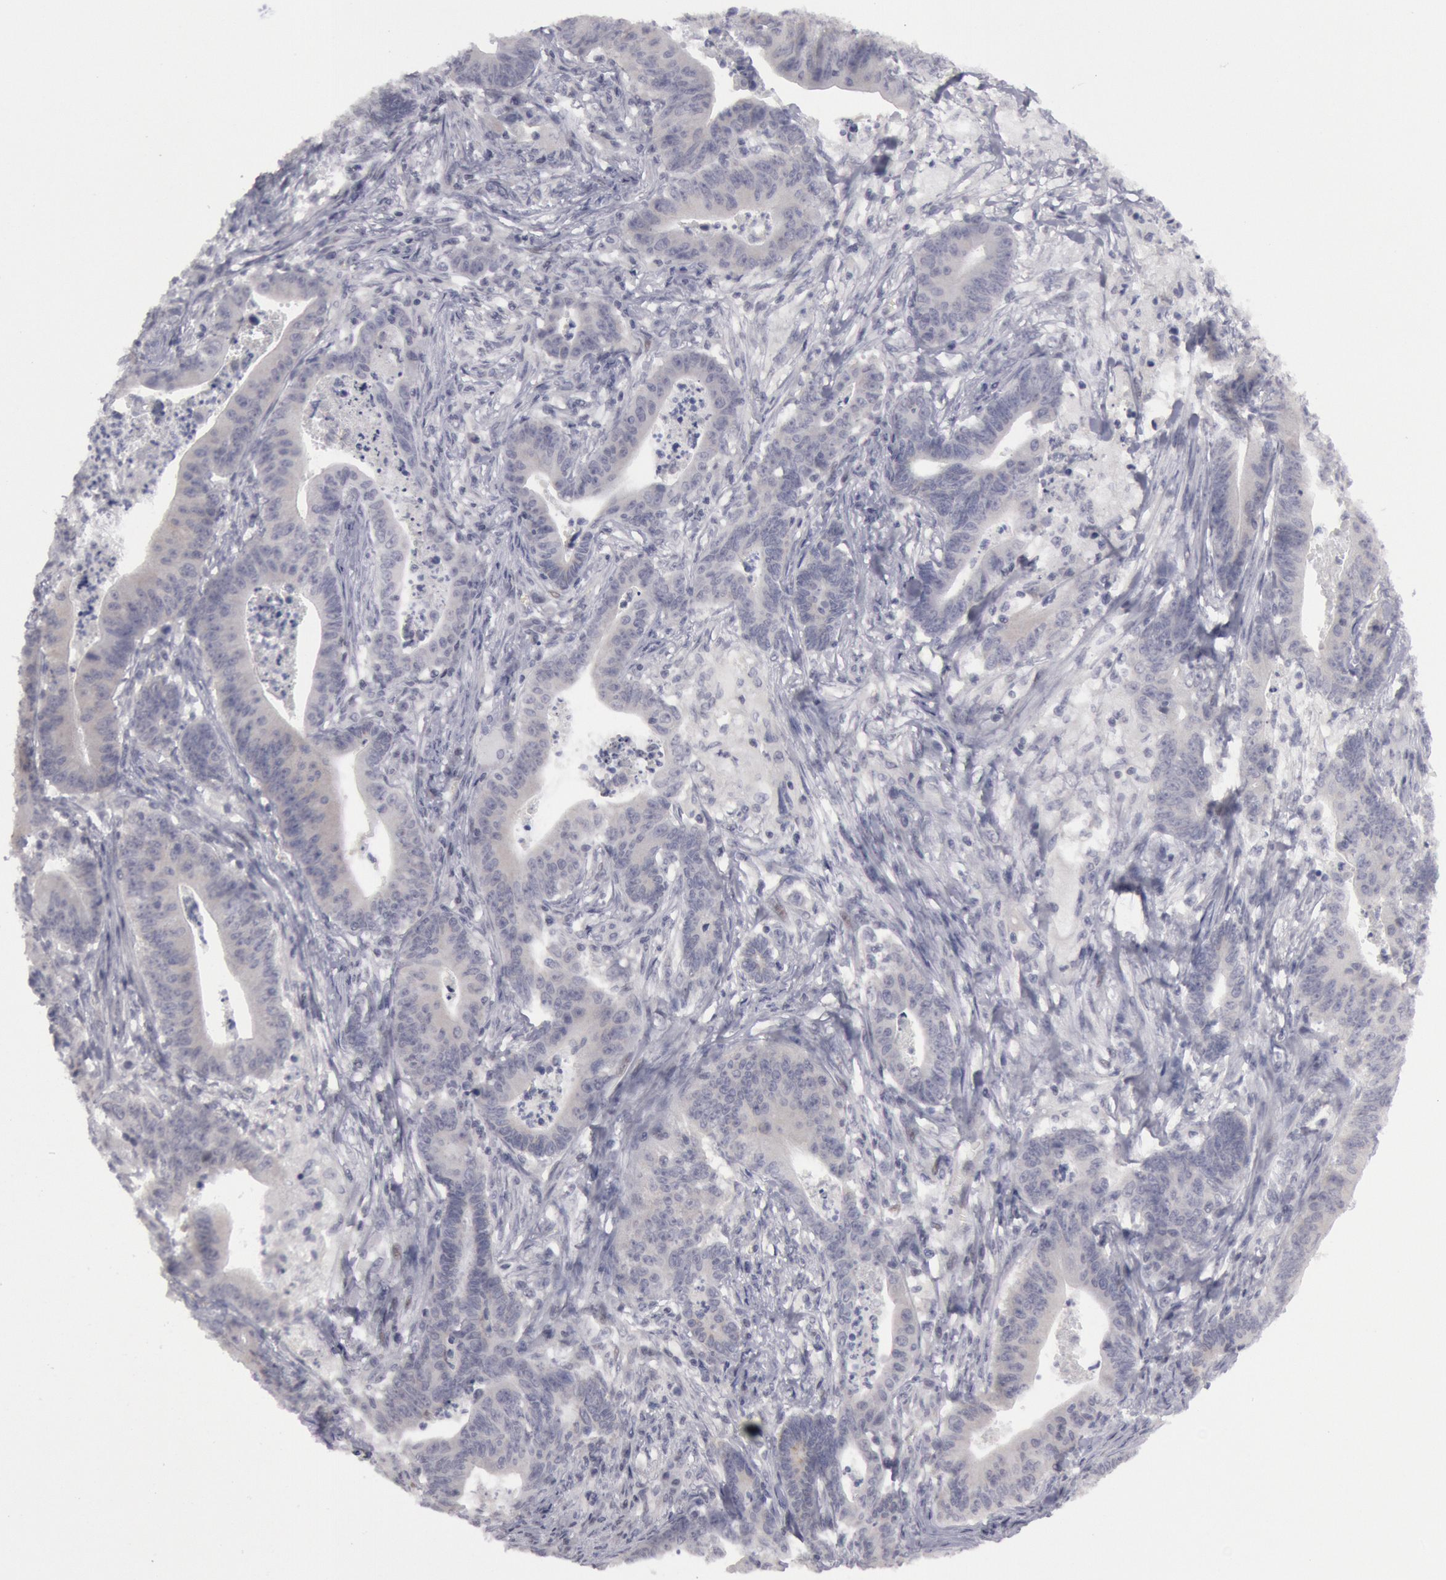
{"staining": {"intensity": "negative", "quantity": "none", "location": "none"}, "tissue": "stomach cancer", "cell_type": "Tumor cells", "image_type": "cancer", "snomed": [{"axis": "morphology", "description": "Adenocarcinoma, NOS"}, {"axis": "topography", "description": "Stomach, lower"}], "caption": "This is an immunohistochemistry (IHC) photomicrograph of adenocarcinoma (stomach). There is no staining in tumor cells.", "gene": "JOSD1", "patient": {"sex": "female", "age": 86}}